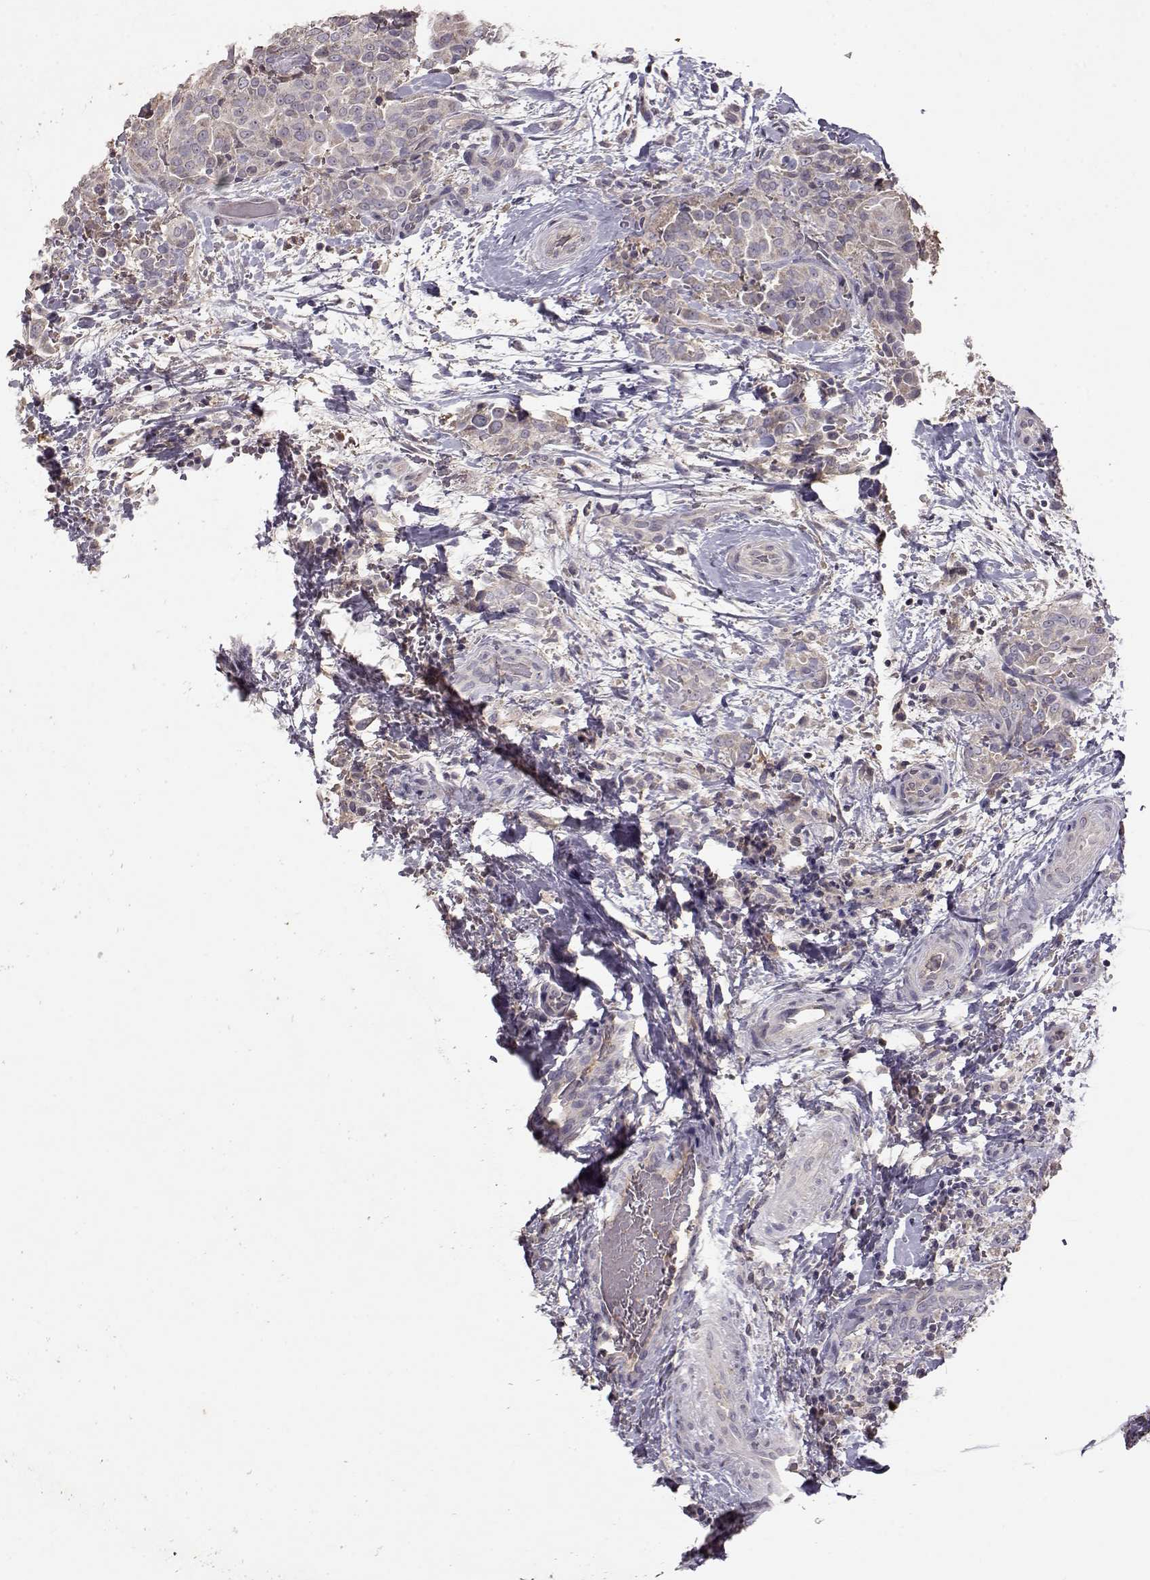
{"staining": {"intensity": "weak", "quantity": ">75%", "location": "cytoplasmic/membranous"}, "tissue": "thyroid cancer", "cell_type": "Tumor cells", "image_type": "cancer", "snomed": [{"axis": "morphology", "description": "Papillary adenocarcinoma, NOS"}, {"axis": "topography", "description": "Thyroid gland"}], "caption": "Human papillary adenocarcinoma (thyroid) stained with a brown dye exhibits weak cytoplasmic/membranous positive staining in approximately >75% of tumor cells.", "gene": "PMCH", "patient": {"sex": "male", "age": 61}}